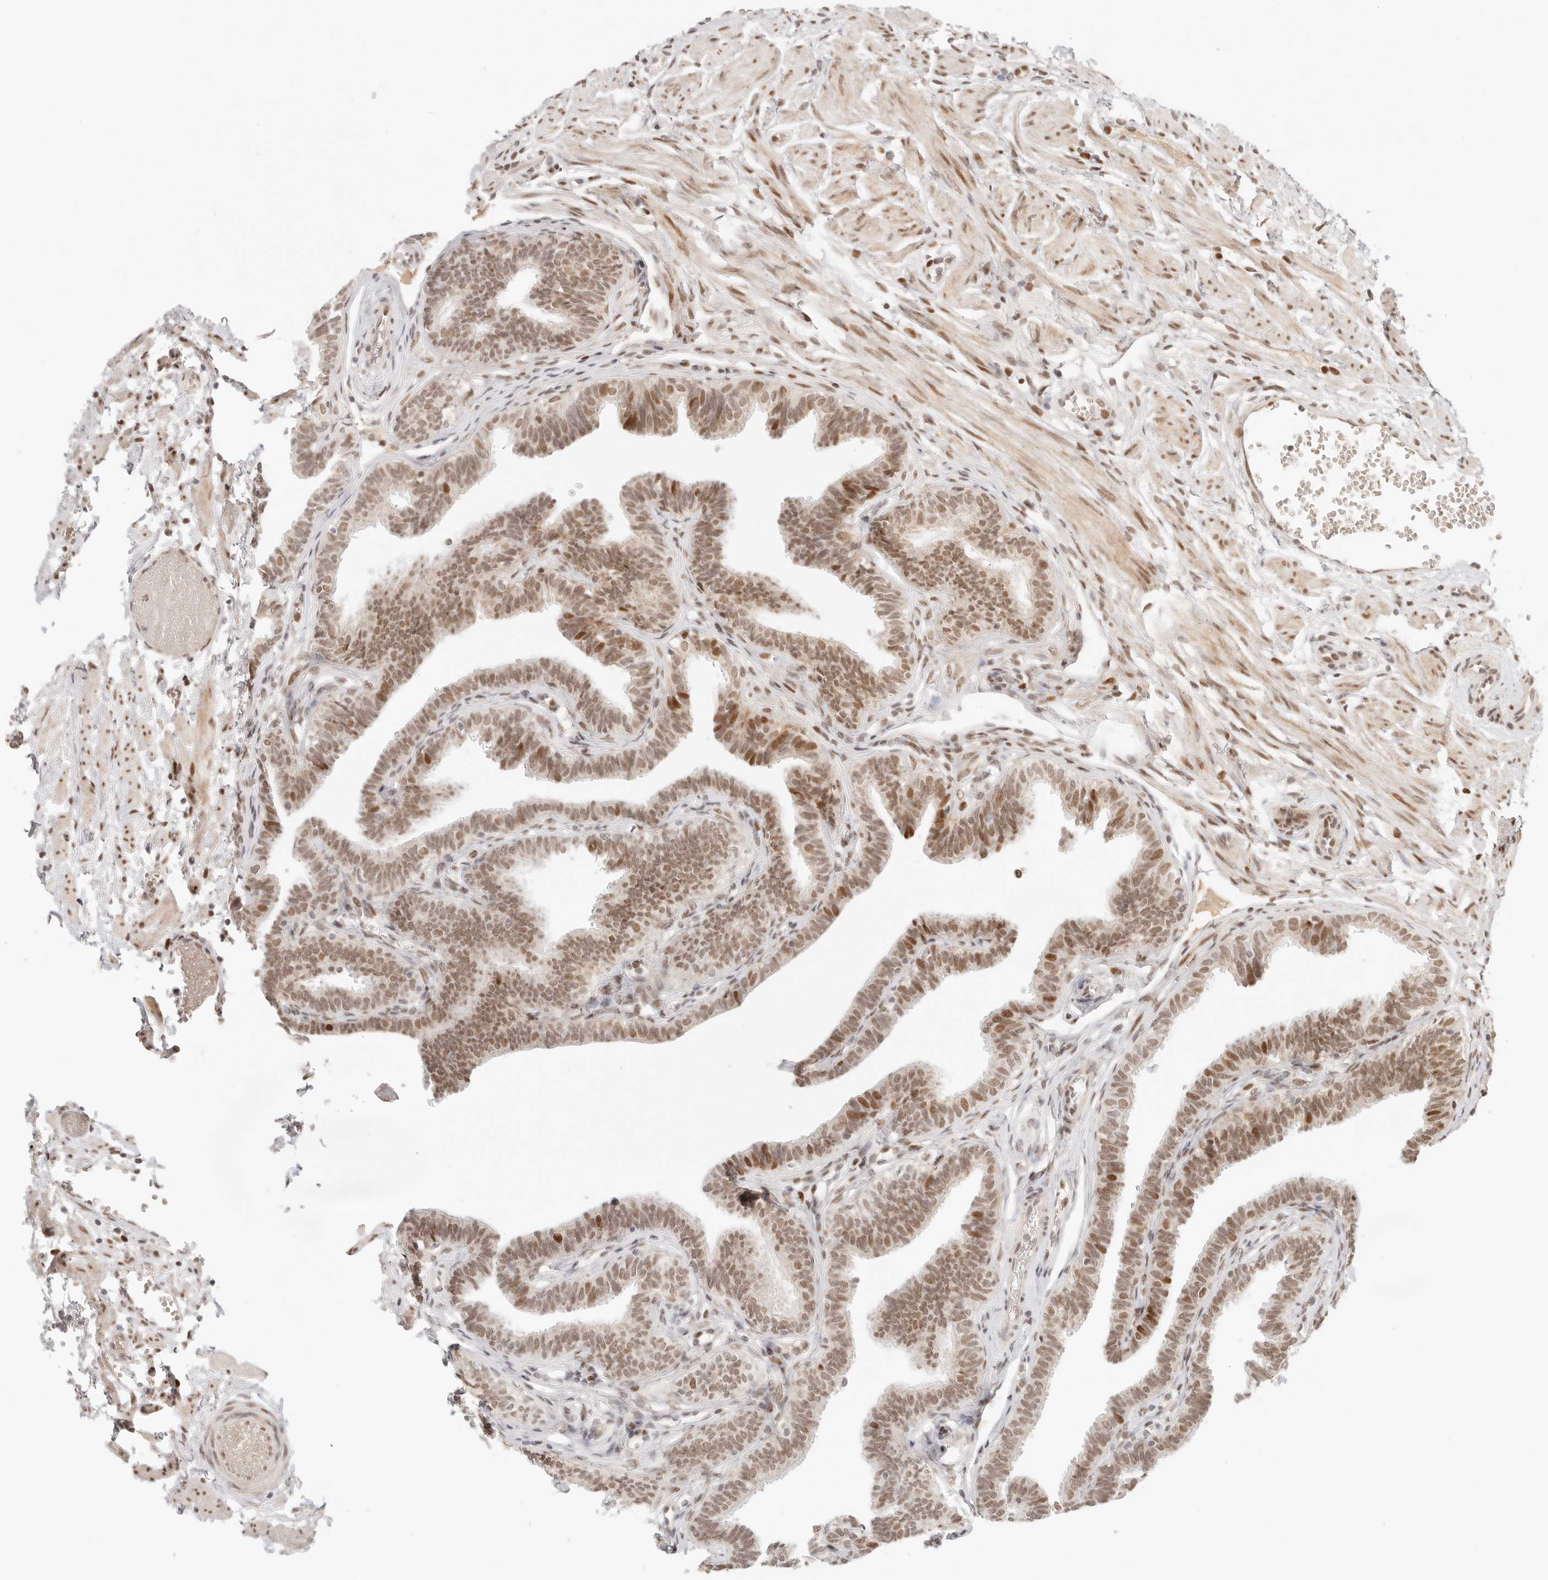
{"staining": {"intensity": "moderate", "quantity": ">75%", "location": "cytoplasmic/membranous,nuclear"}, "tissue": "fallopian tube", "cell_type": "Glandular cells", "image_type": "normal", "snomed": [{"axis": "morphology", "description": "Normal tissue, NOS"}, {"axis": "topography", "description": "Fallopian tube"}, {"axis": "topography", "description": "Ovary"}], "caption": "Immunohistochemistry (IHC) image of normal fallopian tube: human fallopian tube stained using IHC displays medium levels of moderate protein expression localized specifically in the cytoplasmic/membranous,nuclear of glandular cells, appearing as a cytoplasmic/membranous,nuclear brown color.", "gene": "HOXC5", "patient": {"sex": "female", "age": 23}}